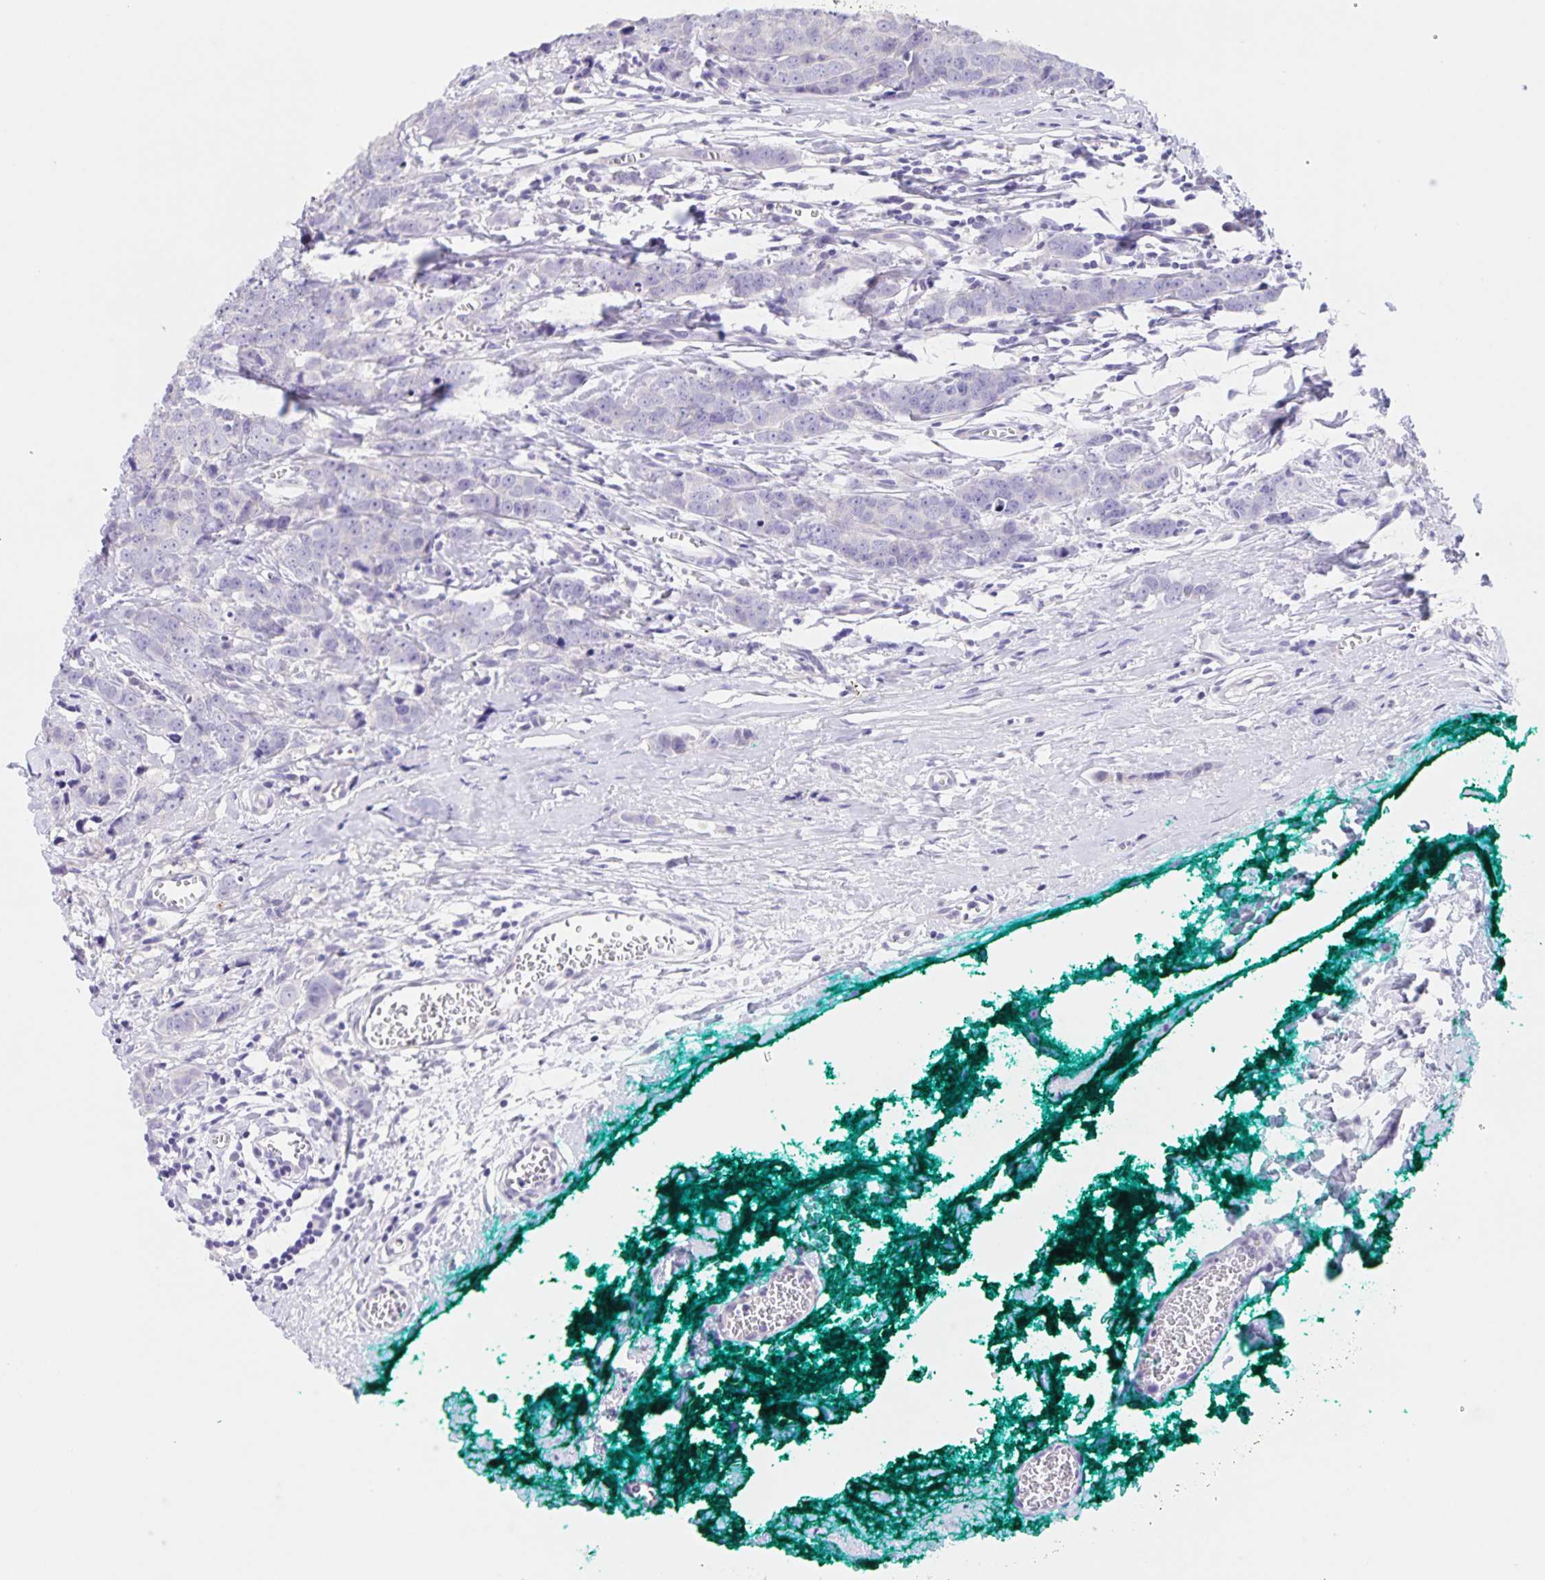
{"staining": {"intensity": "negative", "quantity": "none", "location": "none"}, "tissue": "breast cancer", "cell_type": "Tumor cells", "image_type": "cancer", "snomed": [{"axis": "morphology", "description": "Duct carcinoma"}, {"axis": "topography", "description": "Breast"}], "caption": "Infiltrating ductal carcinoma (breast) was stained to show a protein in brown. There is no significant positivity in tumor cells.", "gene": "DMGDH", "patient": {"sex": "female", "age": 80}}